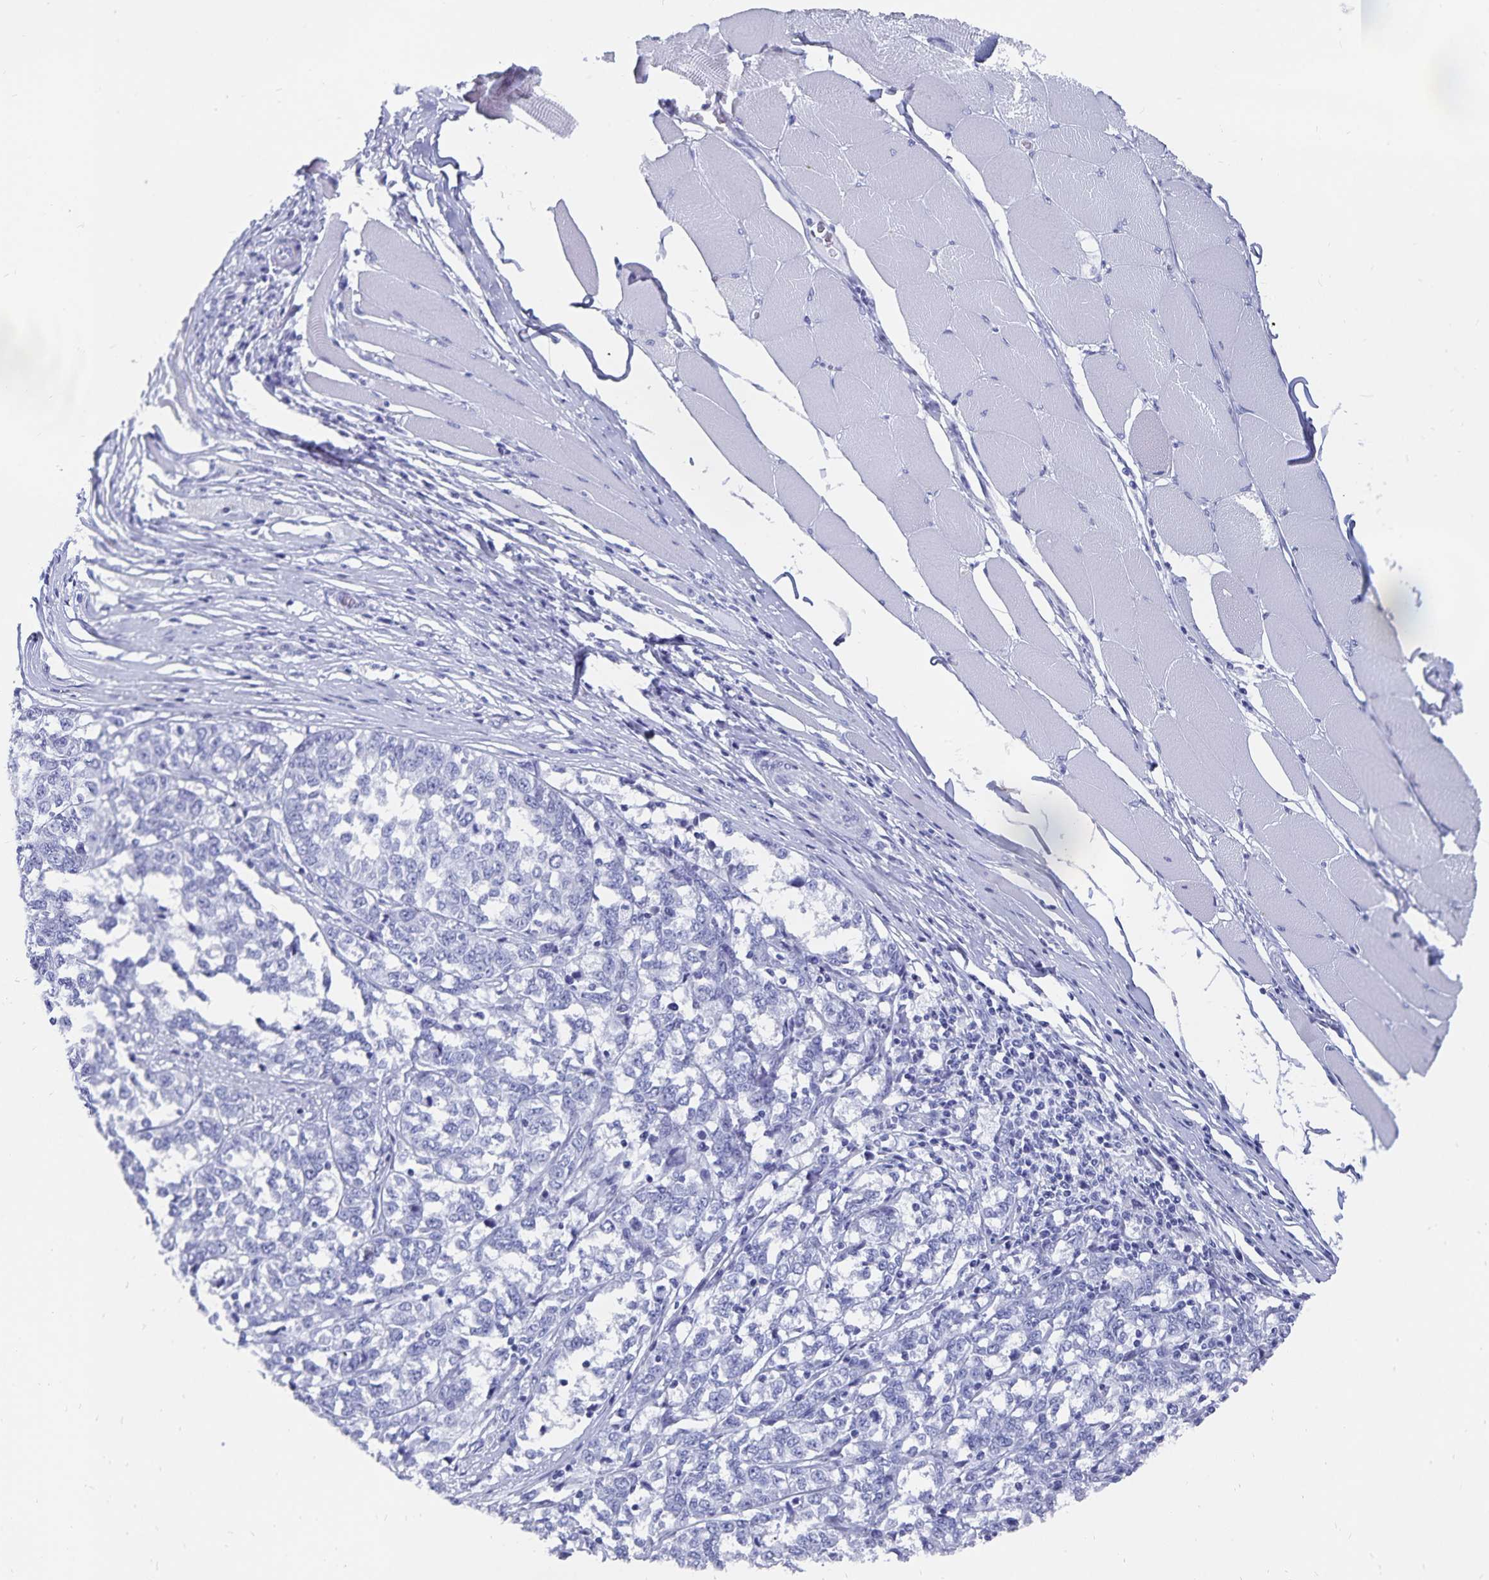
{"staining": {"intensity": "negative", "quantity": "none", "location": "none"}, "tissue": "melanoma", "cell_type": "Tumor cells", "image_type": "cancer", "snomed": [{"axis": "morphology", "description": "Malignant melanoma, NOS"}, {"axis": "topography", "description": "Skin"}], "caption": "Melanoma stained for a protein using IHC reveals no positivity tumor cells.", "gene": "ADH1A", "patient": {"sex": "female", "age": 72}}